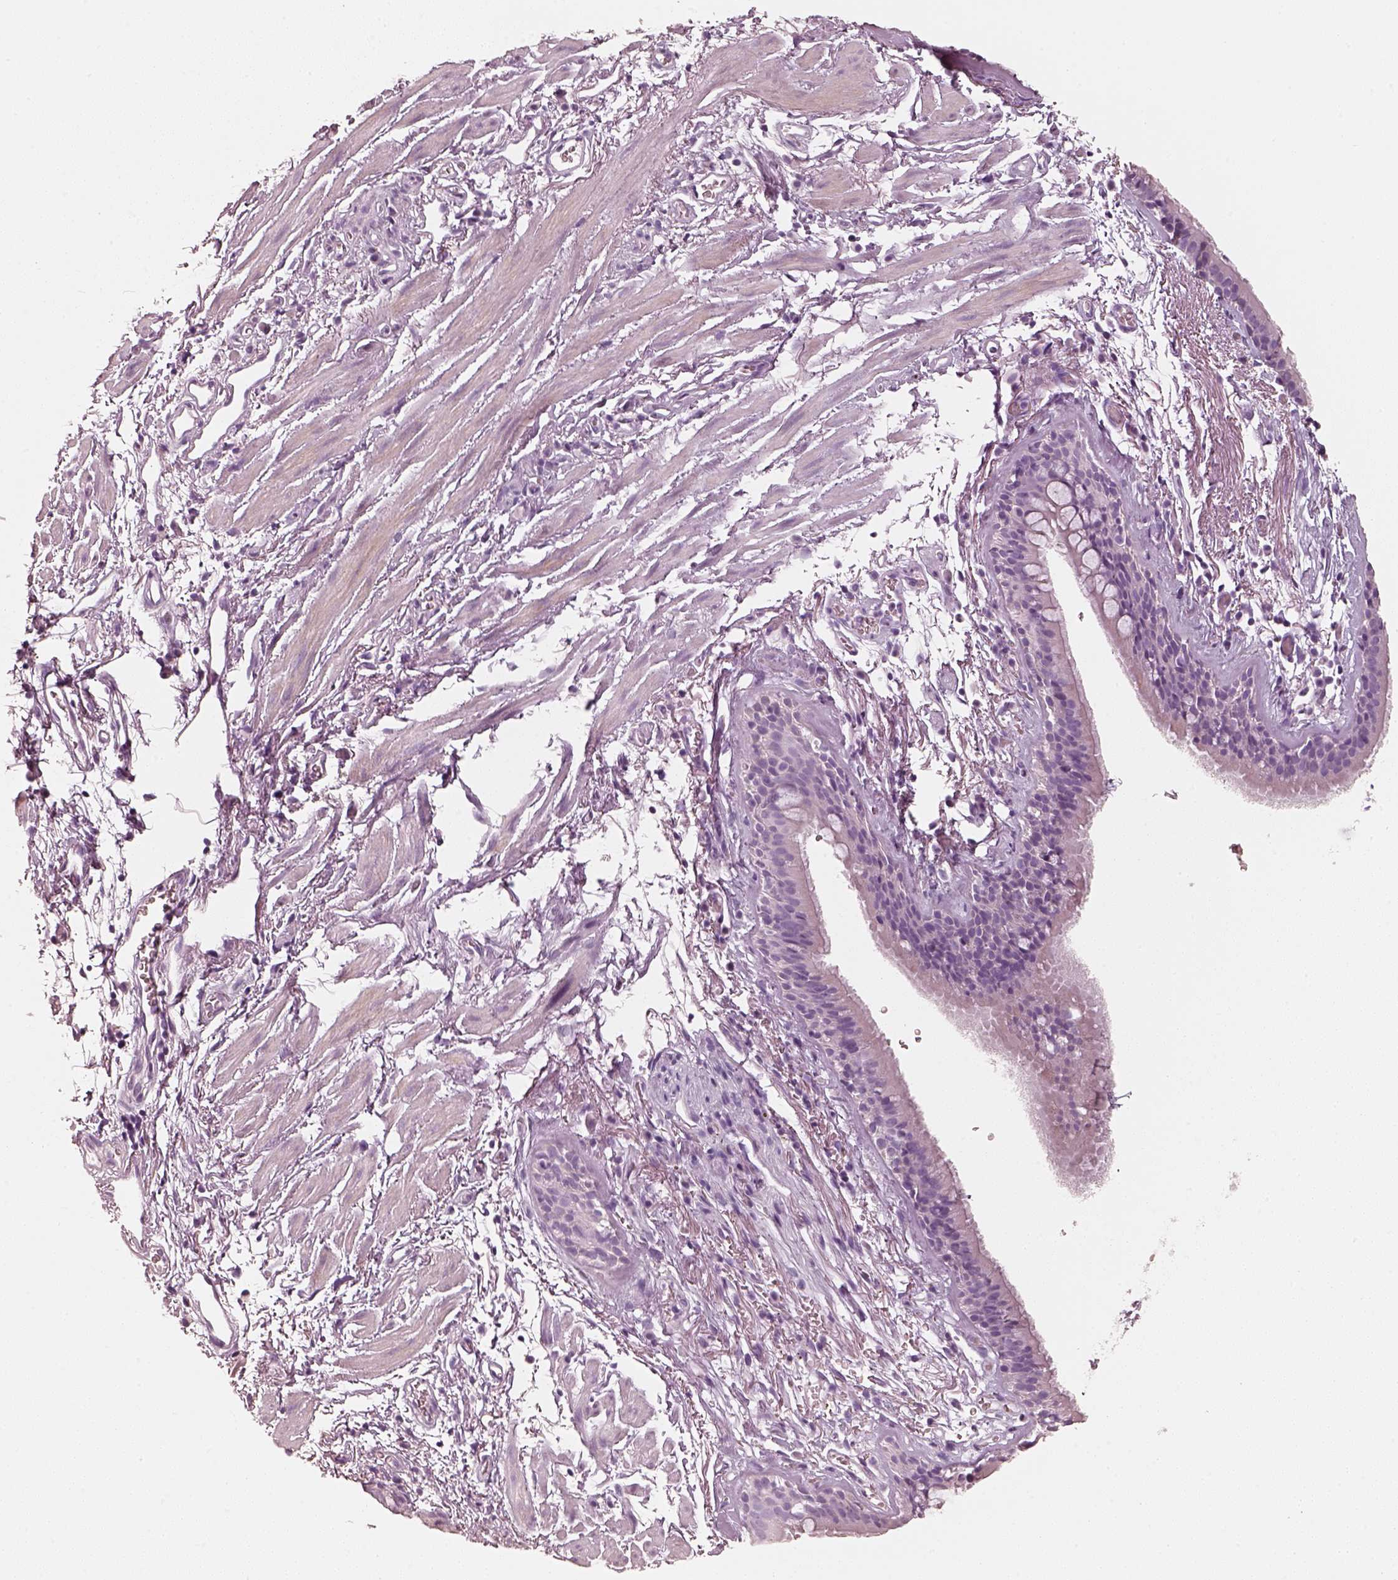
{"staining": {"intensity": "negative", "quantity": "none", "location": "none"}, "tissue": "bronchus", "cell_type": "Respiratory epithelial cells", "image_type": "normal", "snomed": [{"axis": "morphology", "description": "Normal tissue, NOS"}, {"axis": "topography", "description": "Cartilage tissue"}, {"axis": "topography", "description": "Bronchus"}], "caption": "High power microscopy photomicrograph of an immunohistochemistry micrograph of unremarkable bronchus, revealing no significant staining in respiratory epithelial cells.", "gene": "R3HDML", "patient": {"sex": "male", "age": 58}}